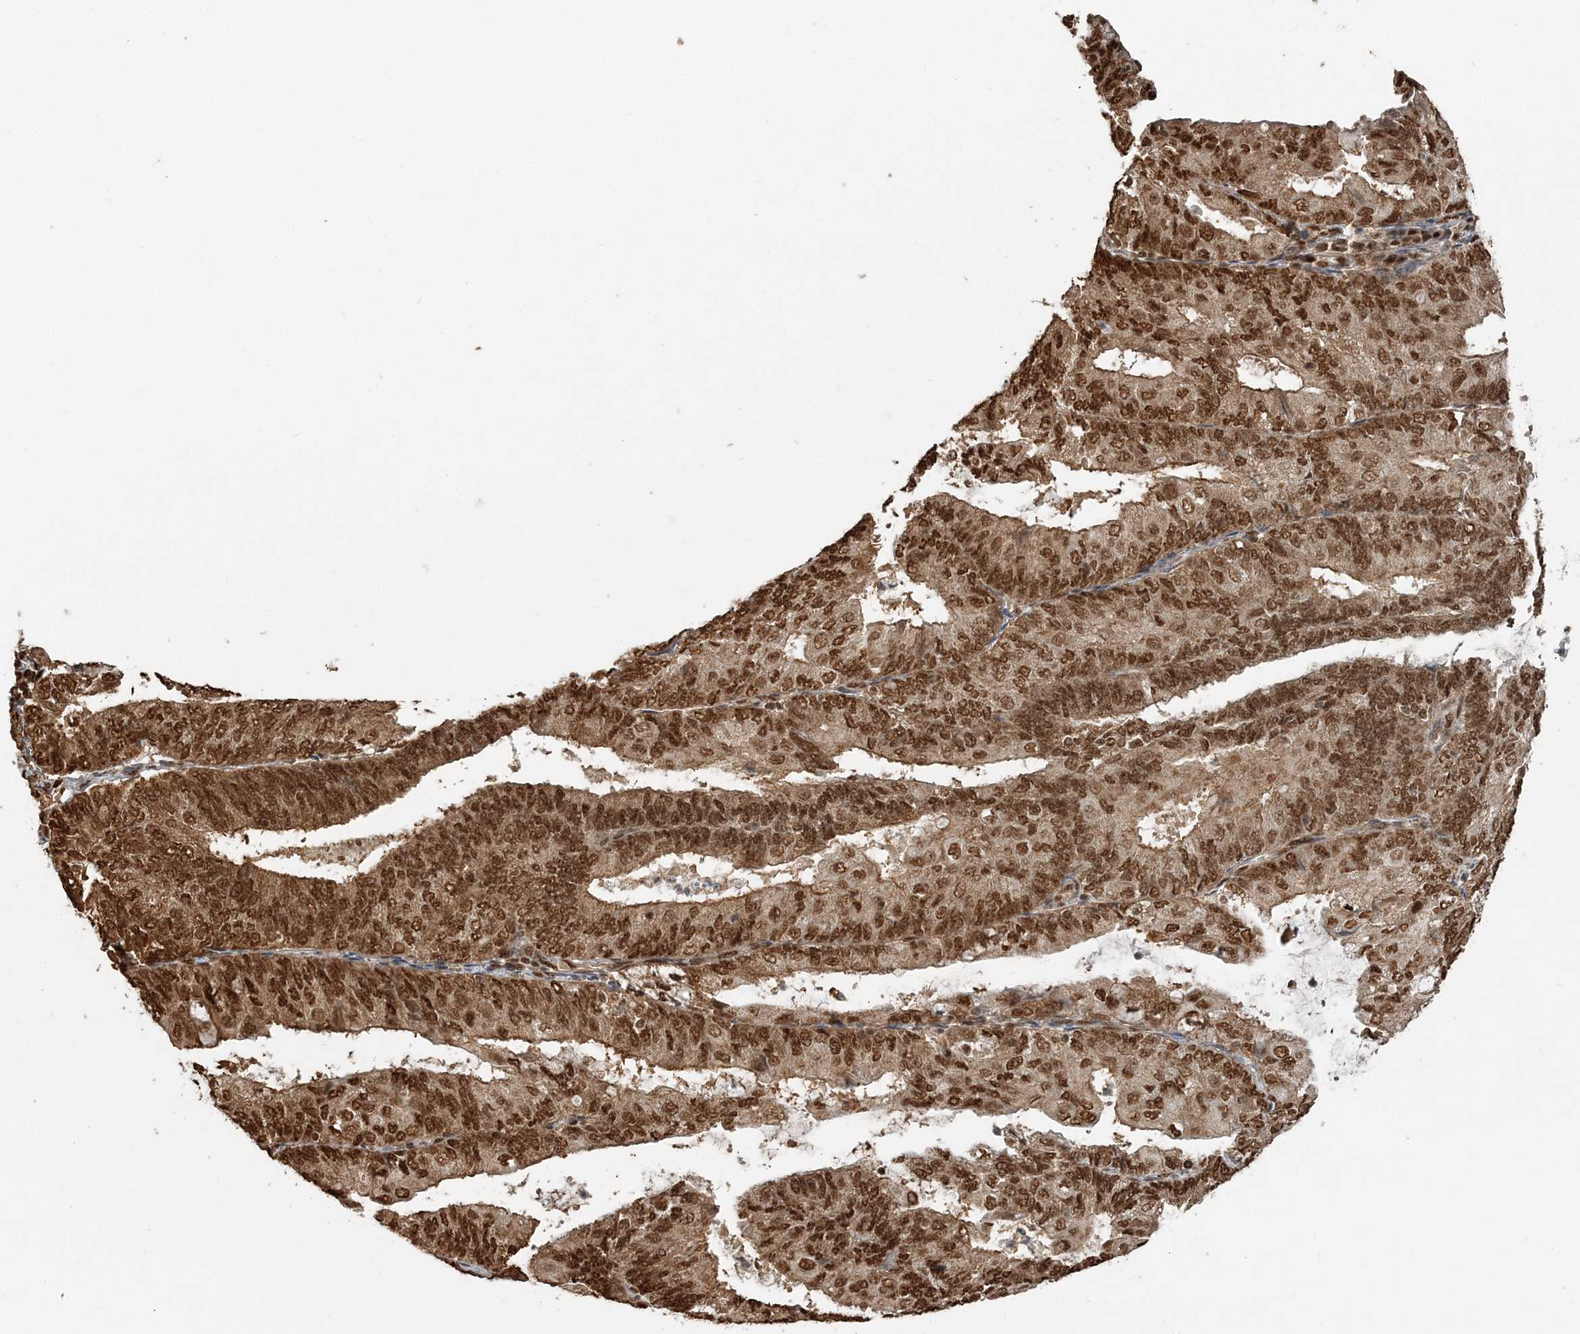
{"staining": {"intensity": "moderate", "quantity": ">75%", "location": "cytoplasmic/membranous,nuclear"}, "tissue": "endometrial cancer", "cell_type": "Tumor cells", "image_type": "cancer", "snomed": [{"axis": "morphology", "description": "Adenocarcinoma, NOS"}, {"axis": "topography", "description": "Endometrium"}], "caption": "Immunohistochemistry micrograph of endometrial adenocarcinoma stained for a protein (brown), which reveals medium levels of moderate cytoplasmic/membranous and nuclear positivity in about >75% of tumor cells.", "gene": "ARHGAP35", "patient": {"sex": "female", "age": 81}}